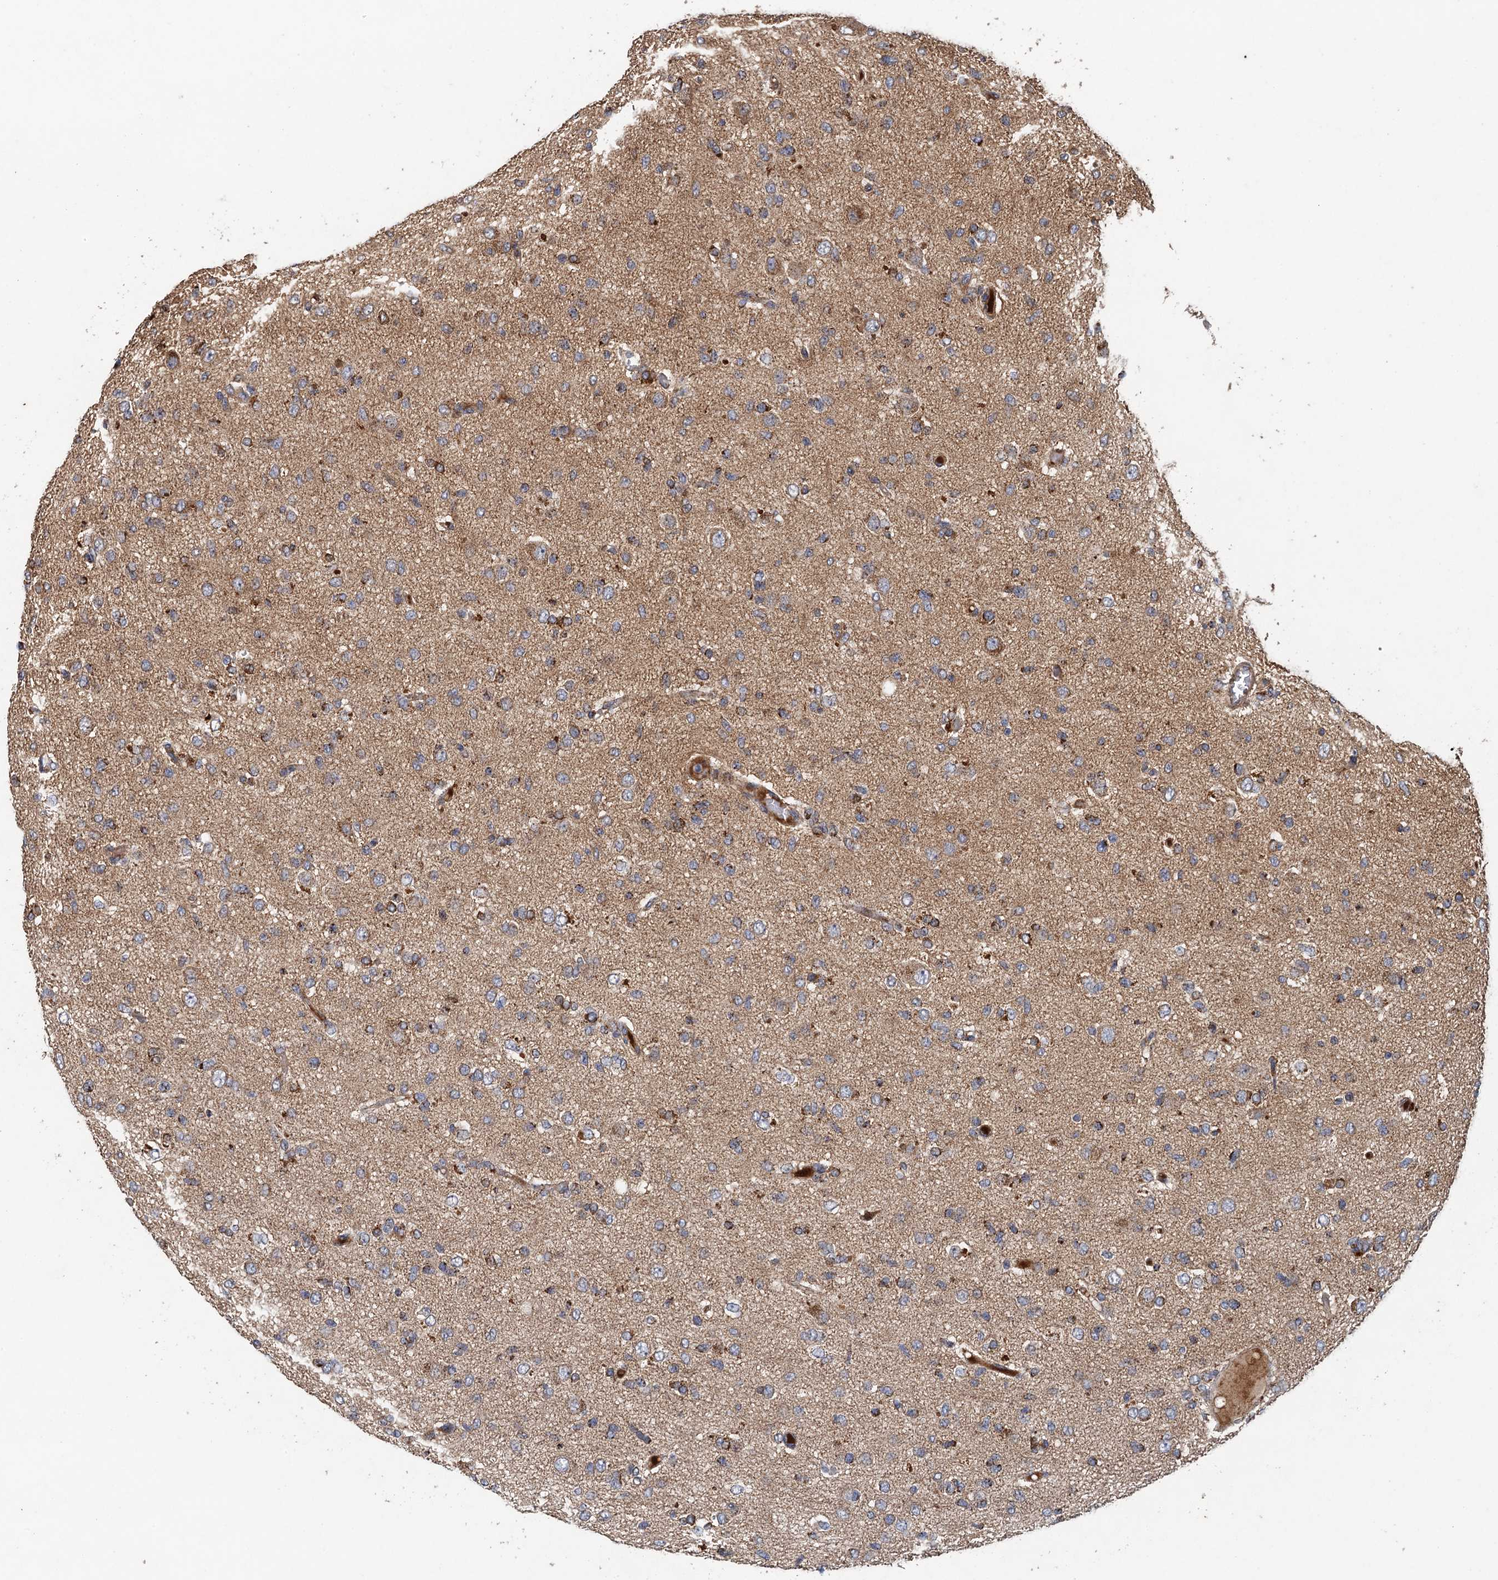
{"staining": {"intensity": "moderate", "quantity": "<25%", "location": "cytoplasmic/membranous"}, "tissue": "glioma", "cell_type": "Tumor cells", "image_type": "cancer", "snomed": [{"axis": "morphology", "description": "Glioma, malignant, High grade"}, {"axis": "topography", "description": "Brain"}], "caption": "High-grade glioma (malignant) tissue shows moderate cytoplasmic/membranous staining in about <25% of tumor cells", "gene": "BCS1L", "patient": {"sex": "female", "age": 59}}